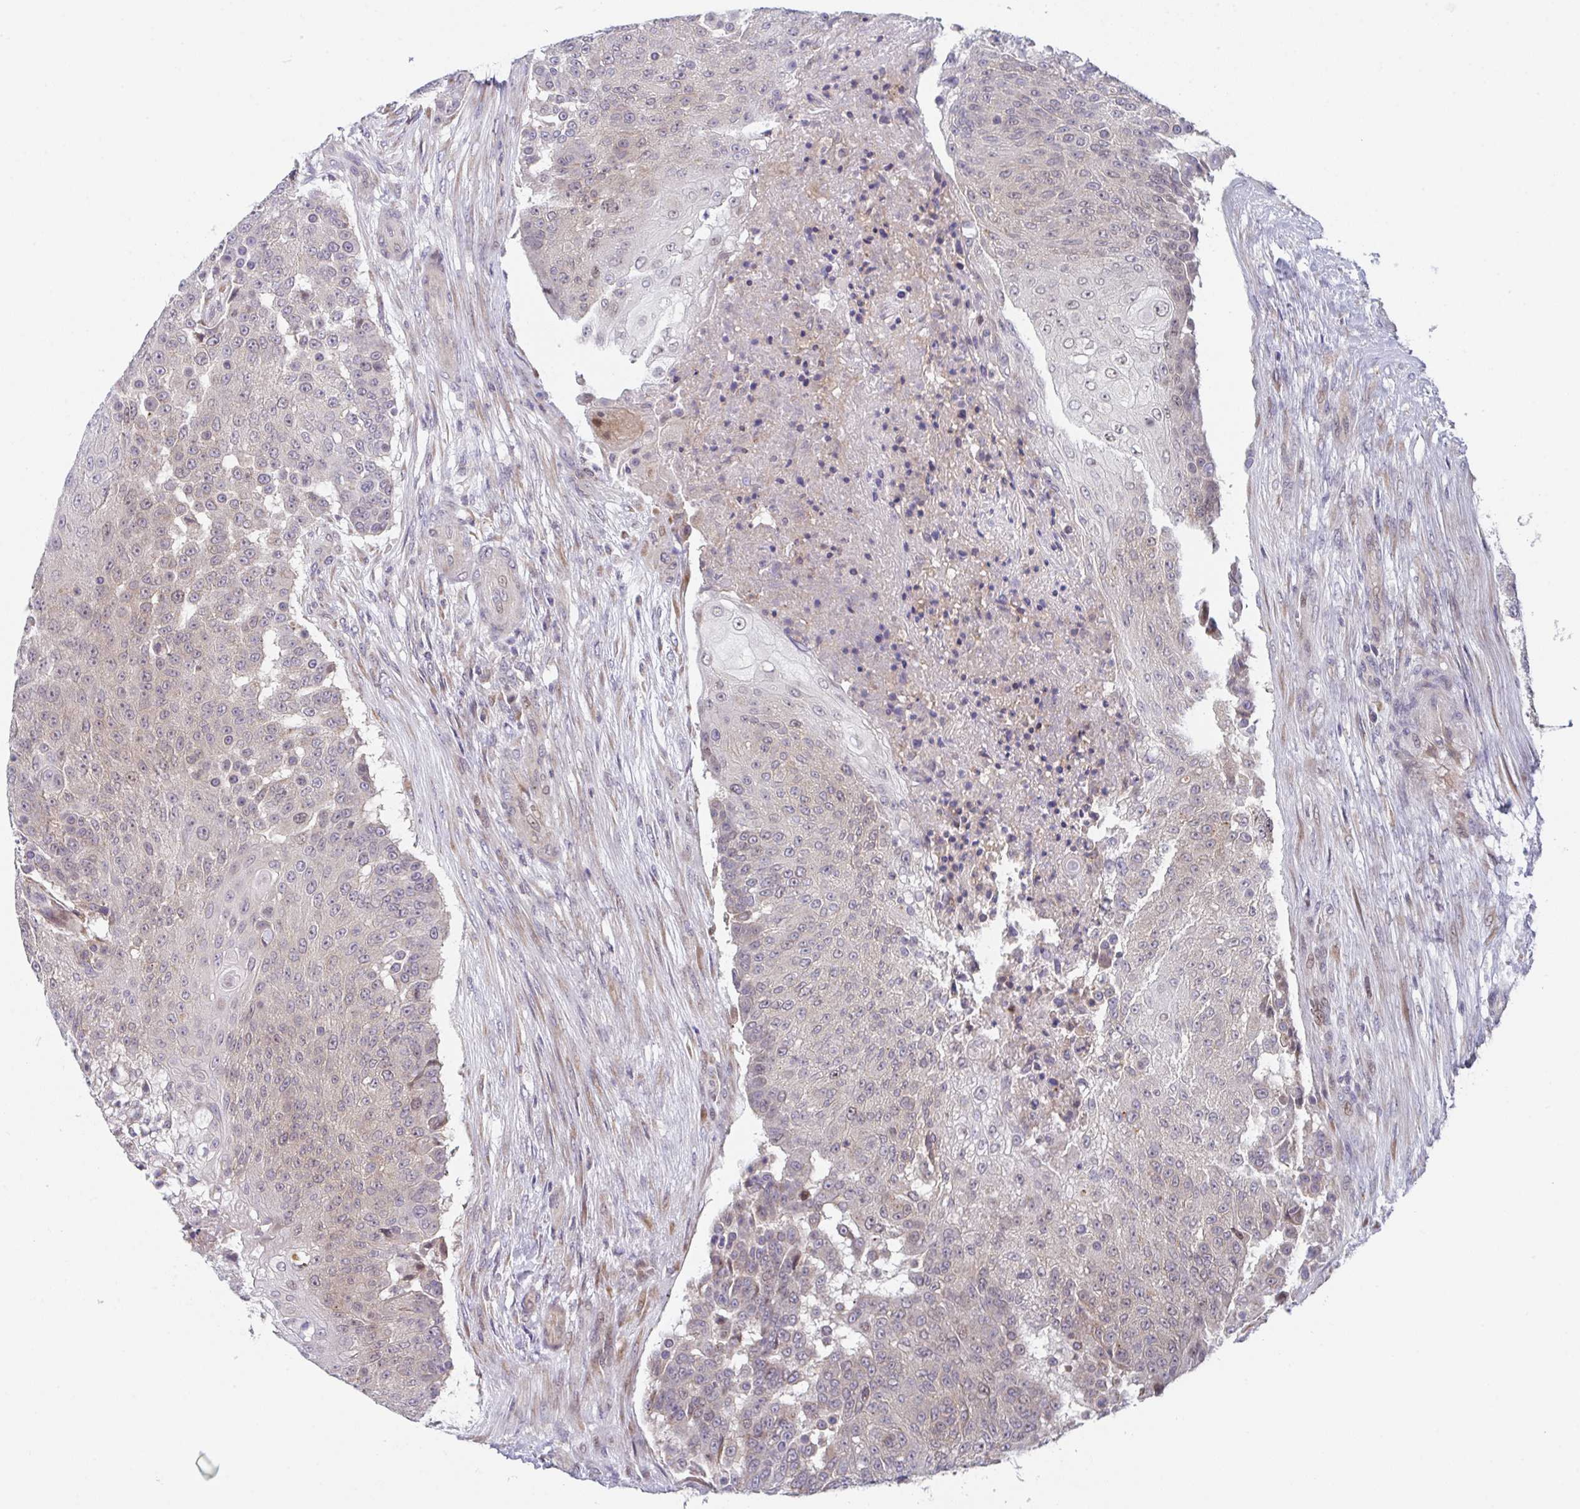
{"staining": {"intensity": "weak", "quantity": "25%-75%", "location": "cytoplasmic/membranous,nuclear"}, "tissue": "urothelial cancer", "cell_type": "Tumor cells", "image_type": "cancer", "snomed": [{"axis": "morphology", "description": "Urothelial carcinoma, High grade"}, {"axis": "topography", "description": "Urinary bladder"}], "caption": "IHC photomicrograph of neoplastic tissue: urothelial cancer stained using immunohistochemistry displays low levels of weak protein expression localized specifically in the cytoplasmic/membranous and nuclear of tumor cells, appearing as a cytoplasmic/membranous and nuclear brown color.", "gene": "RBM18", "patient": {"sex": "female", "age": 63}}